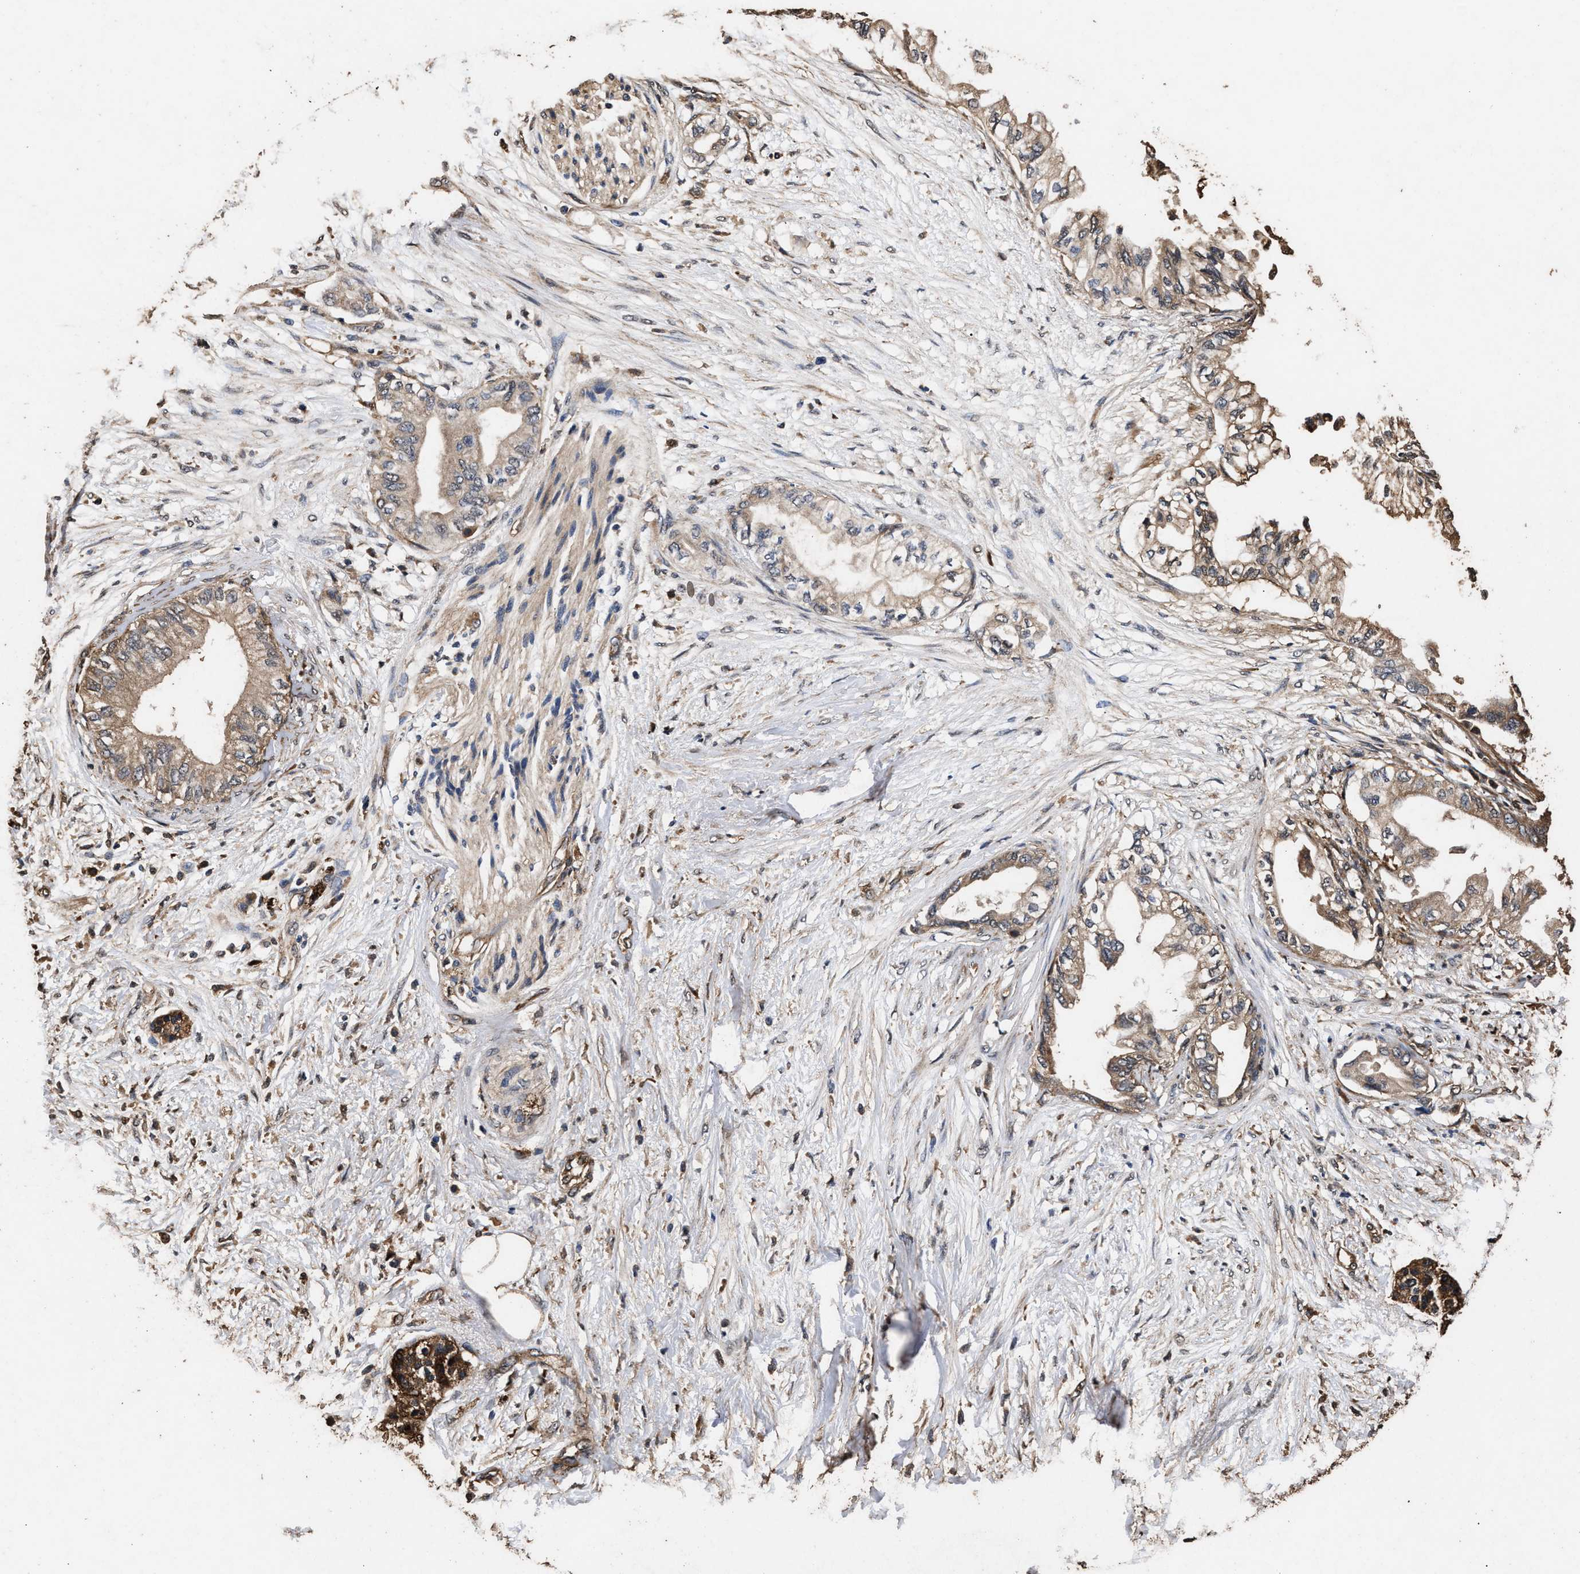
{"staining": {"intensity": "weak", "quantity": ">75%", "location": "cytoplasmic/membranous"}, "tissue": "pancreatic cancer", "cell_type": "Tumor cells", "image_type": "cancer", "snomed": [{"axis": "morphology", "description": "Normal tissue, NOS"}, {"axis": "morphology", "description": "Adenocarcinoma, NOS"}, {"axis": "topography", "description": "Pancreas"}, {"axis": "topography", "description": "Duodenum"}], "caption": "Protein staining demonstrates weak cytoplasmic/membranous expression in about >75% of tumor cells in pancreatic adenocarcinoma.", "gene": "KYAT1", "patient": {"sex": "female", "age": 60}}